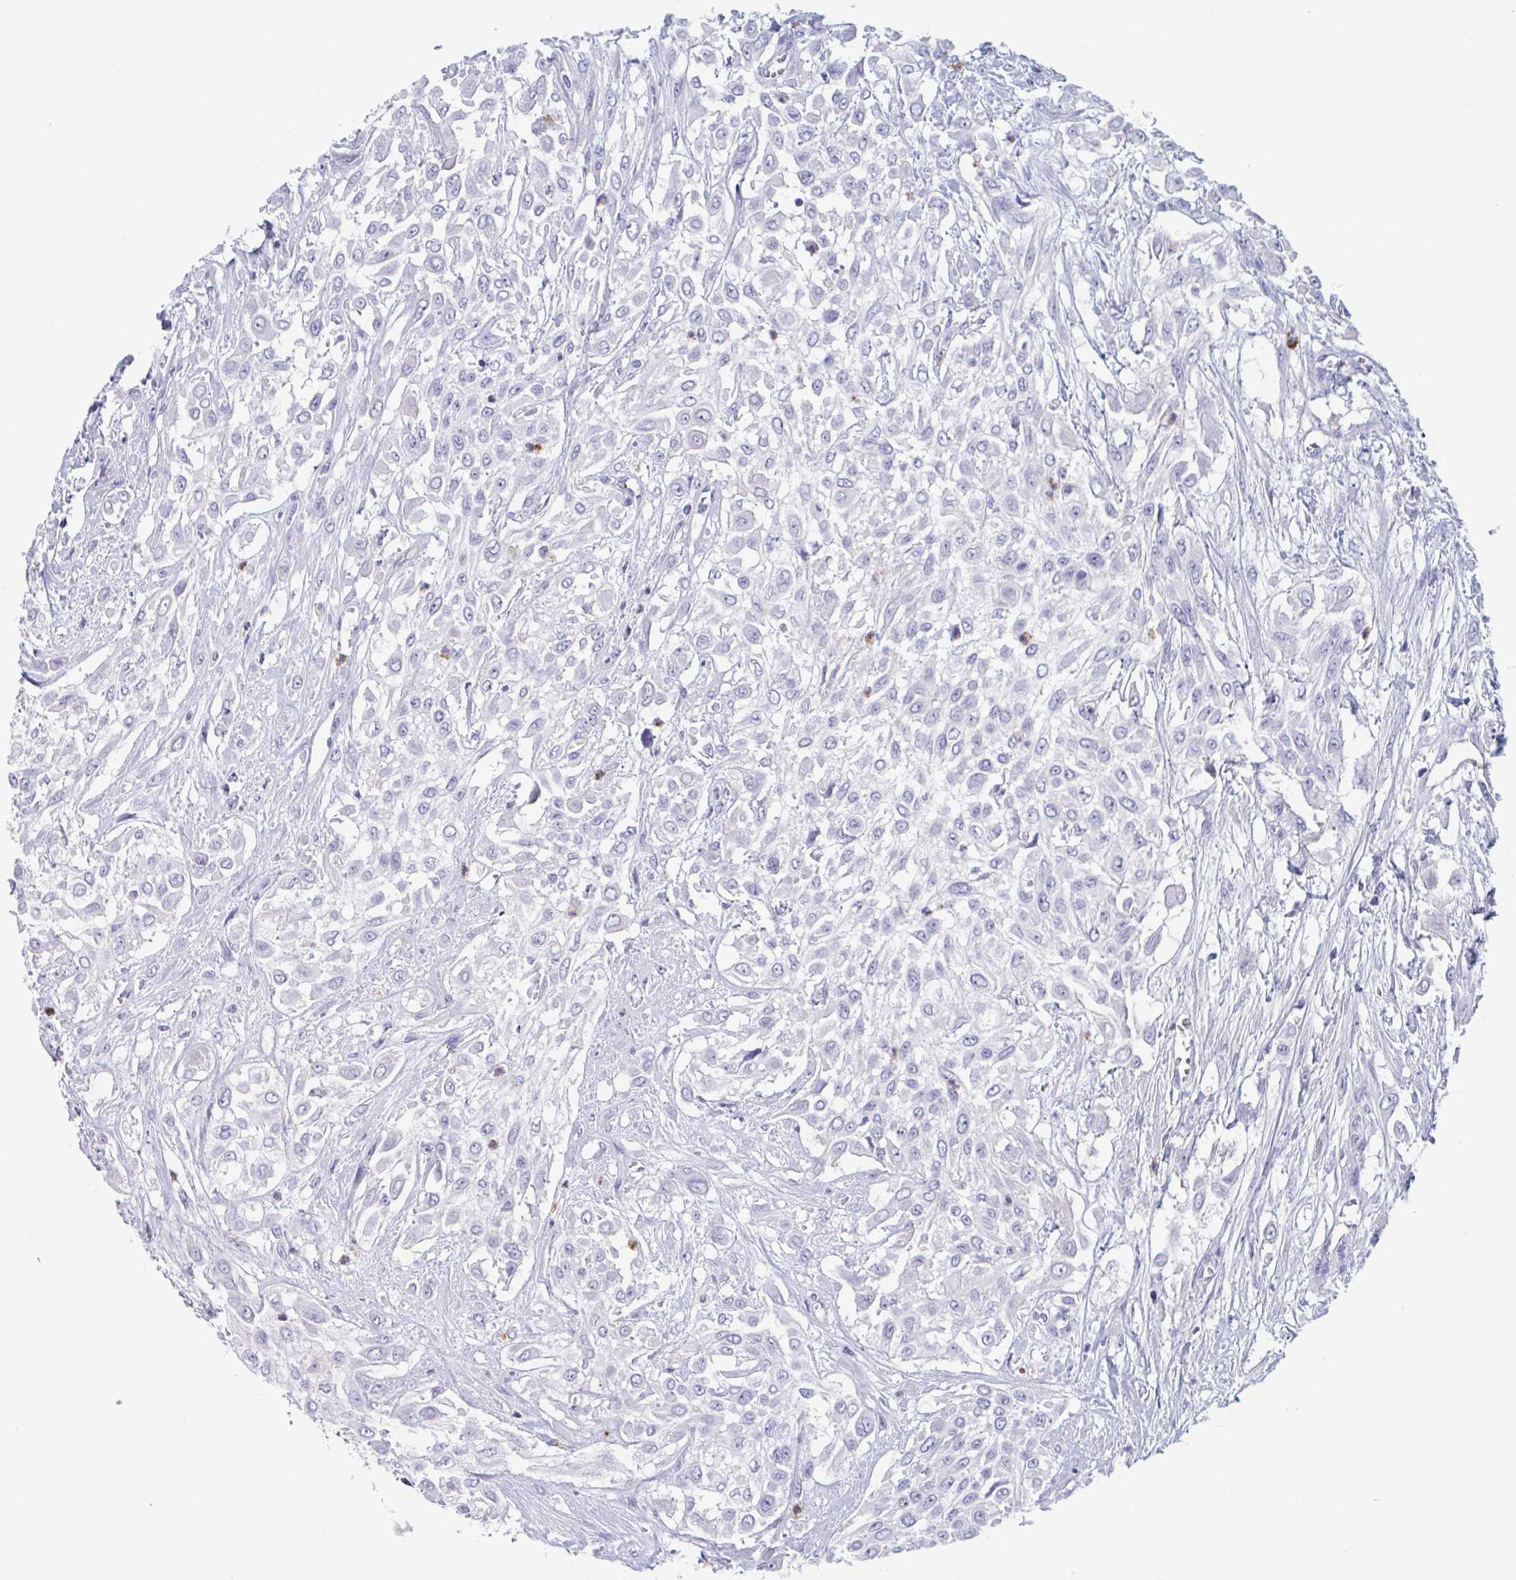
{"staining": {"intensity": "negative", "quantity": "none", "location": "none"}, "tissue": "urothelial cancer", "cell_type": "Tumor cells", "image_type": "cancer", "snomed": [{"axis": "morphology", "description": "Urothelial carcinoma, High grade"}, {"axis": "topography", "description": "Urinary bladder"}], "caption": "Immunohistochemistry (IHC) histopathology image of neoplastic tissue: urothelial cancer stained with DAB demonstrates no significant protein staining in tumor cells.", "gene": "ZNHIT2", "patient": {"sex": "male", "age": 57}}